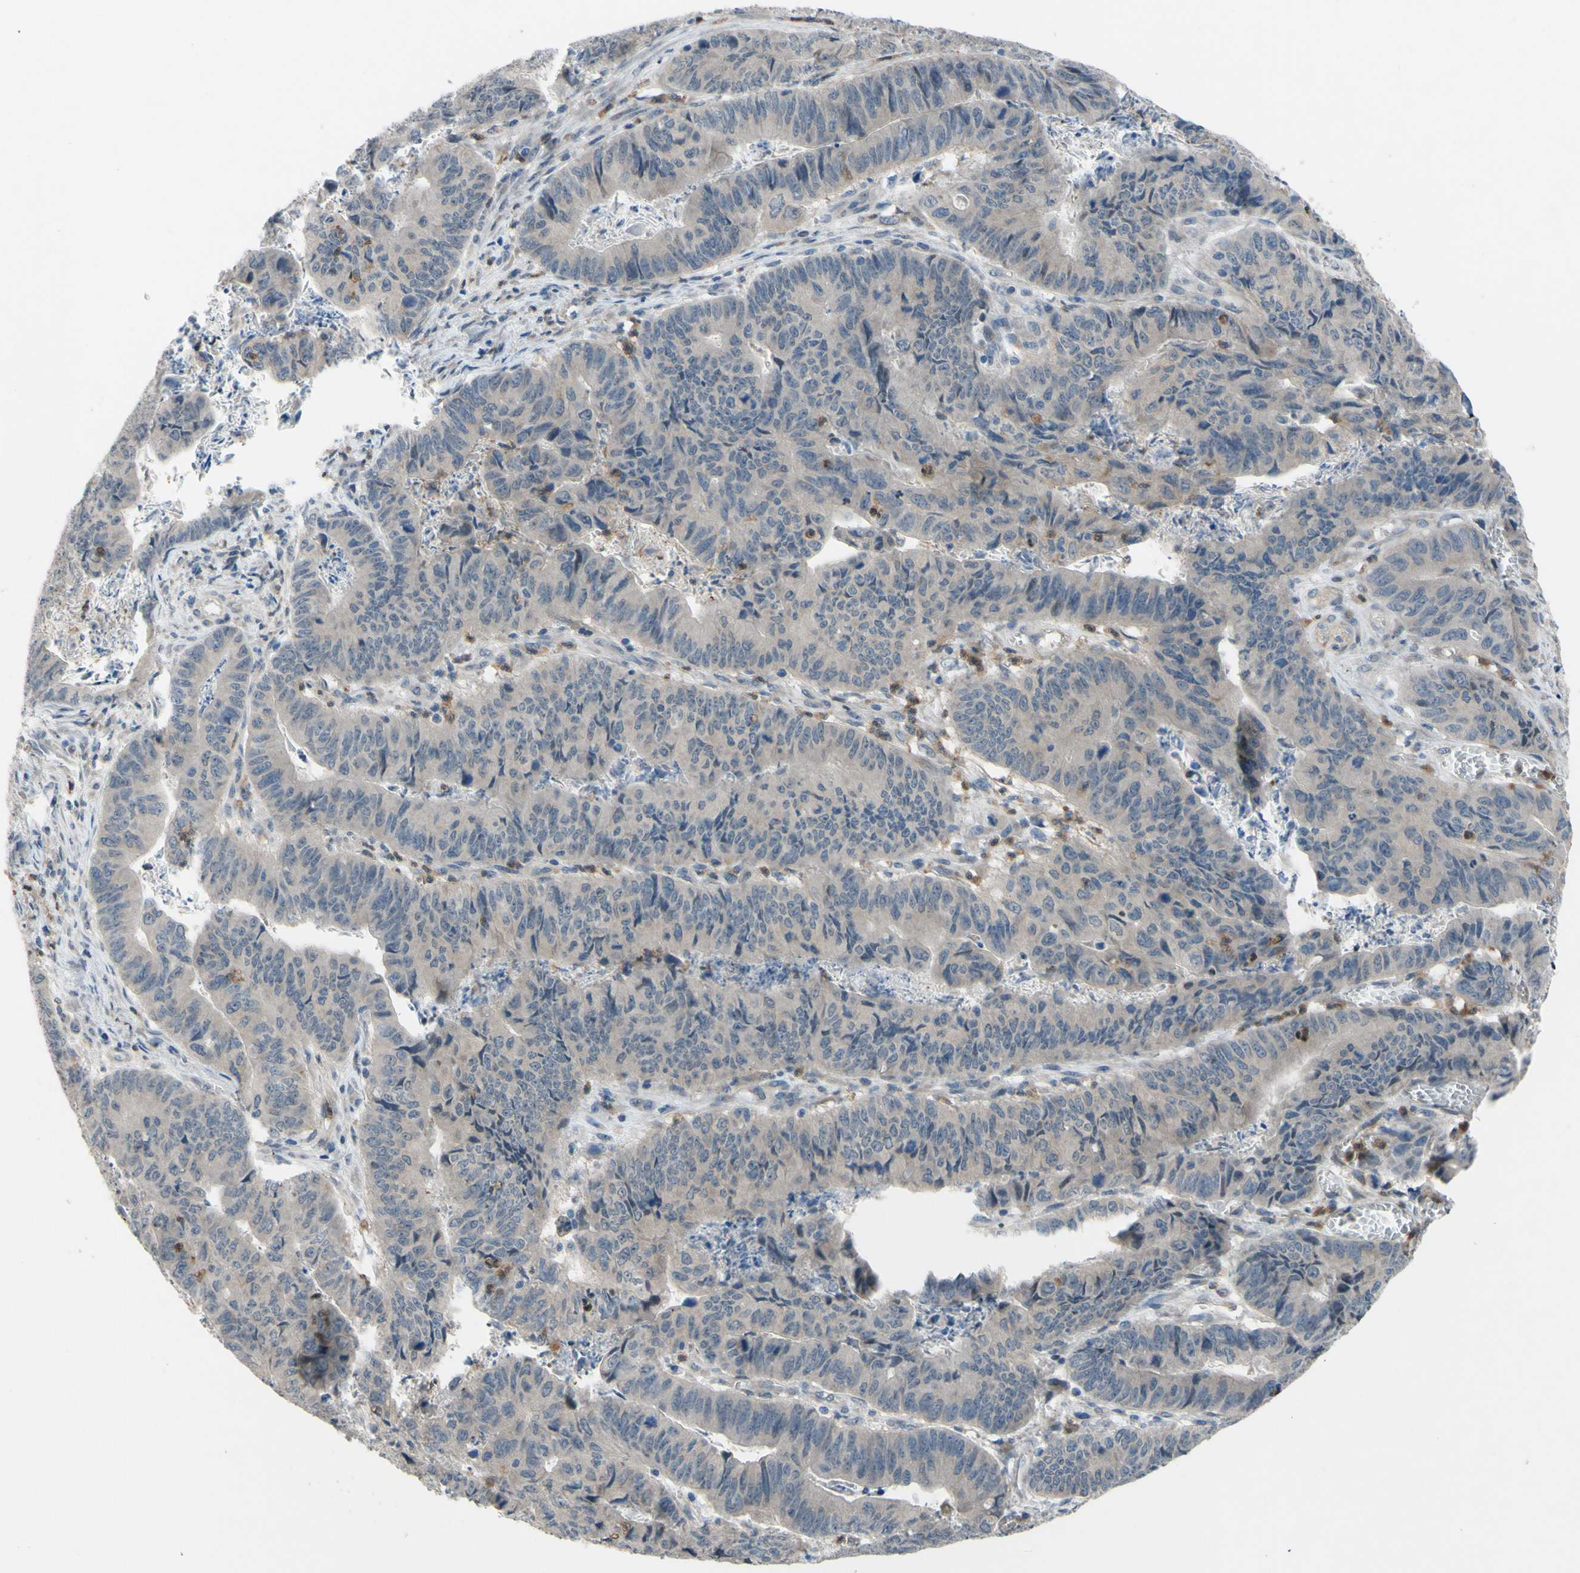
{"staining": {"intensity": "weak", "quantity": ">75%", "location": "cytoplasmic/membranous"}, "tissue": "stomach cancer", "cell_type": "Tumor cells", "image_type": "cancer", "snomed": [{"axis": "morphology", "description": "Adenocarcinoma, NOS"}, {"axis": "topography", "description": "Stomach, lower"}], "caption": "Tumor cells demonstrate low levels of weak cytoplasmic/membranous expression in approximately >75% of cells in adenocarcinoma (stomach).", "gene": "GRAMD2B", "patient": {"sex": "male", "age": 77}}